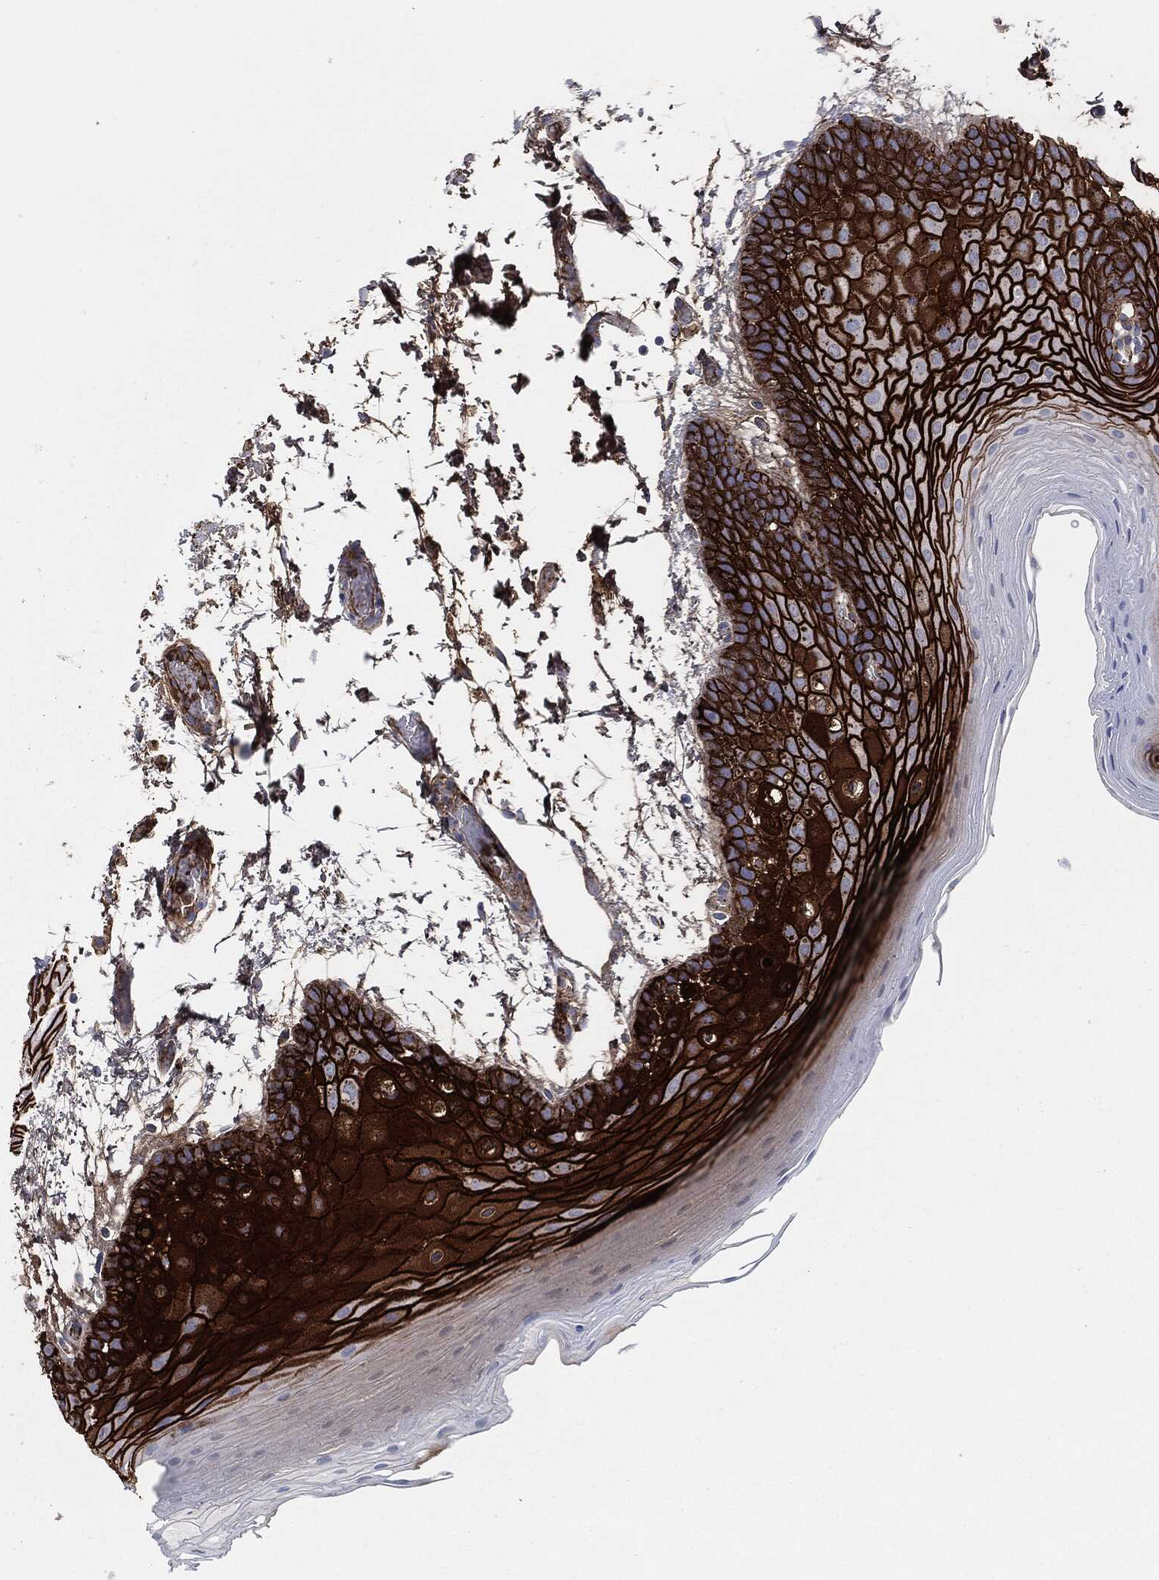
{"staining": {"intensity": "strong", "quantity": ">75%", "location": "cytoplasmic/membranous"}, "tissue": "oral mucosa", "cell_type": "Squamous epithelial cells", "image_type": "normal", "snomed": [{"axis": "morphology", "description": "Normal tissue, NOS"}, {"axis": "topography", "description": "Oral tissue"}], "caption": "Oral mucosa stained for a protein displays strong cytoplasmic/membranous positivity in squamous epithelial cells. (DAB (3,3'-diaminobenzidine) IHC, brown staining for protein, blue staining for nuclei).", "gene": "APOB", "patient": {"sex": "male", "age": 62}}